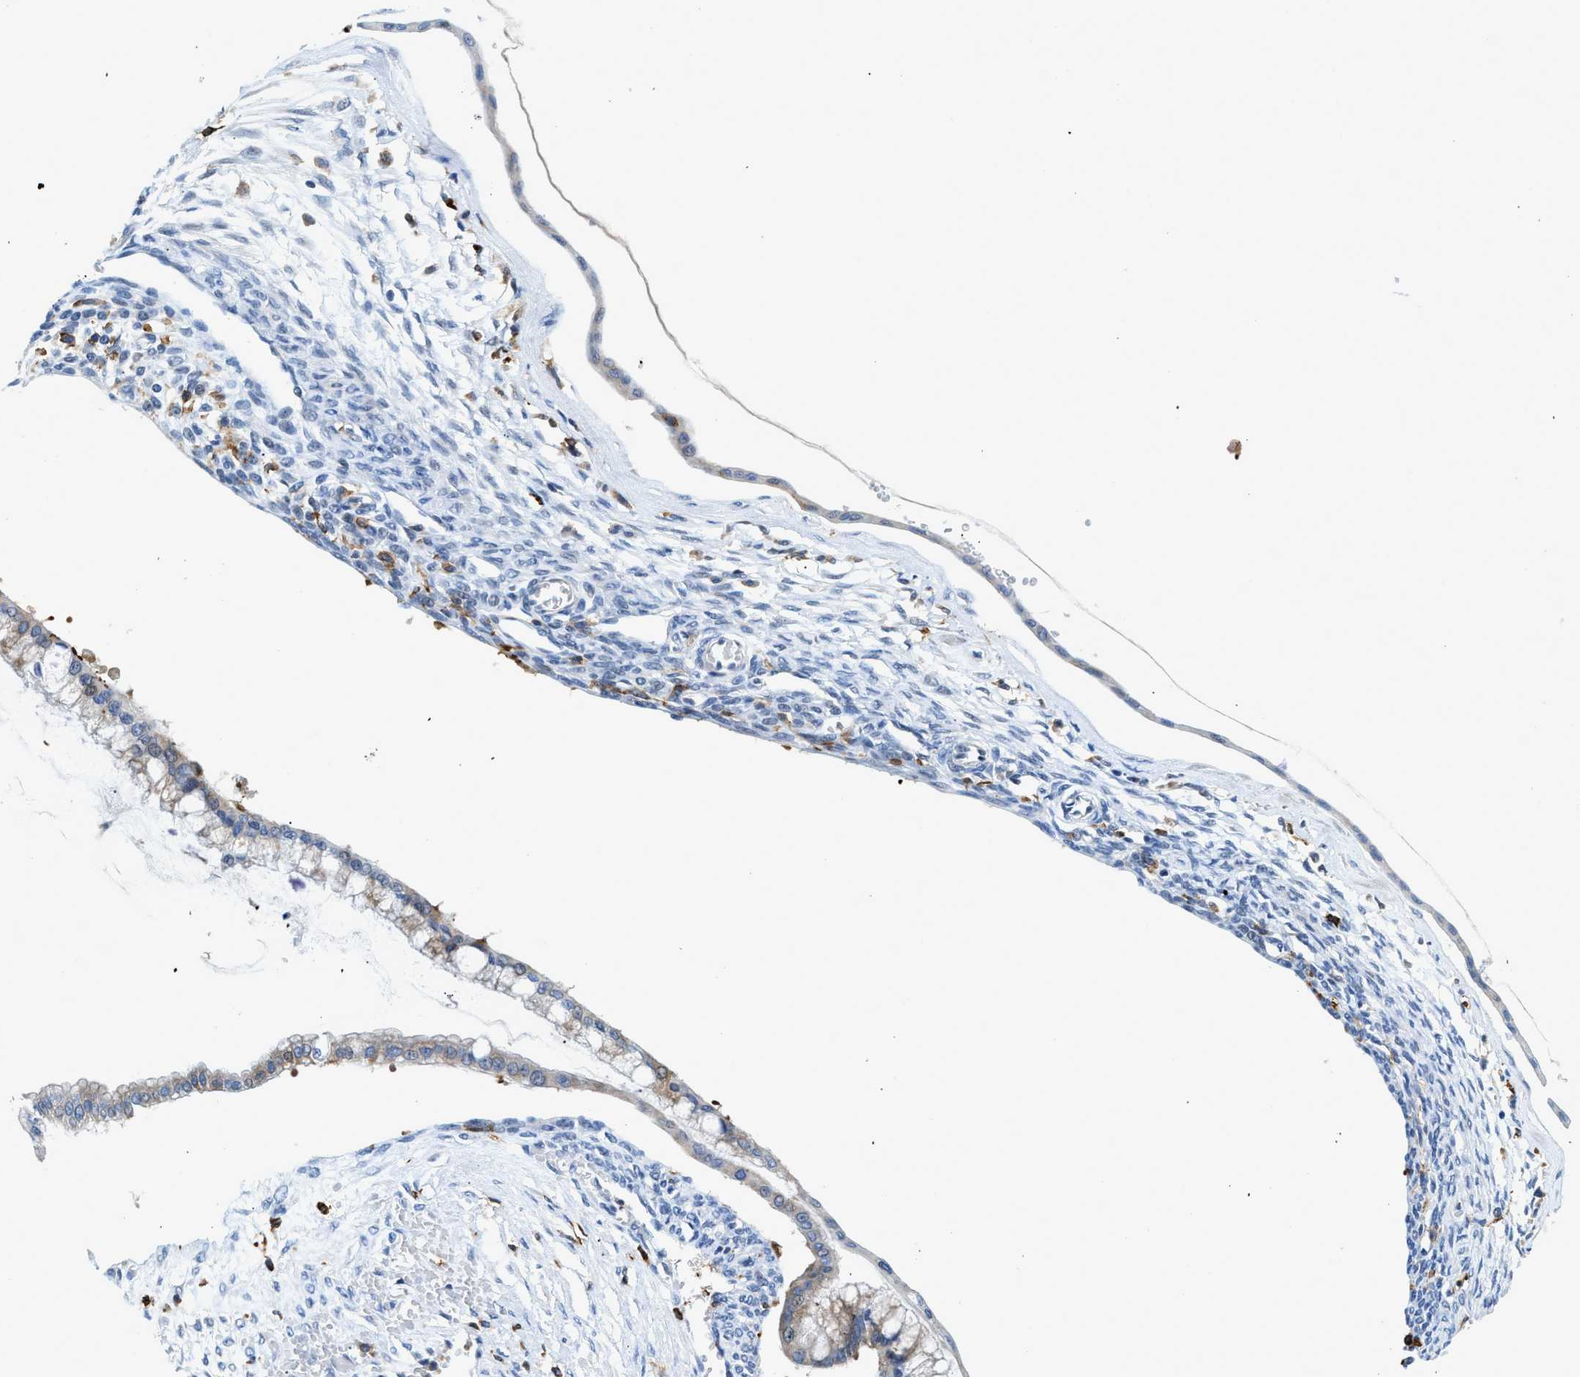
{"staining": {"intensity": "moderate", "quantity": "25%-75%", "location": "cytoplasmic/membranous"}, "tissue": "ovarian cancer", "cell_type": "Tumor cells", "image_type": "cancer", "snomed": [{"axis": "morphology", "description": "Cystadenocarcinoma, mucinous, NOS"}, {"axis": "topography", "description": "Ovary"}], "caption": "DAB (3,3'-diaminobenzidine) immunohistochemical staining of human ovarian cancer shows moderate cytoplasmic/membranous protein expression in about 25%-75% of tumor cells. The staining is performed using DAB (3,3'-diaminobenzidine) brown chromogen to label protein expression. The nuclei are counter-stained blue using hematoxylin.", "gene": "CD226", "patient": {"sex": "female", "age": 73}}